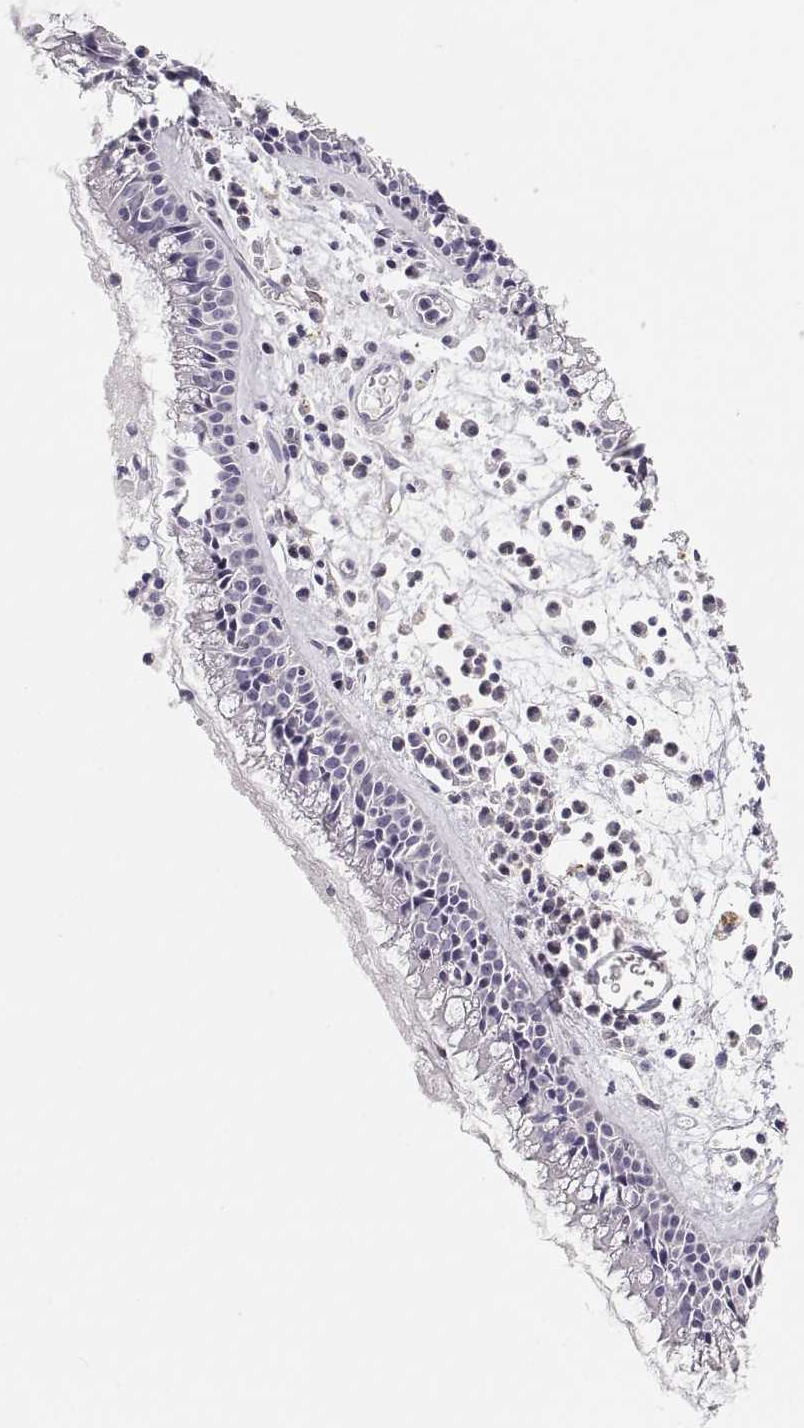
{"staining": {"intensity": "negative", "quantity": "none", "location": "none"}, "tissue": "nasopharynx", "cell_type": "Respiratory epithelial cells", "image_type": "normal", "snomed": [{"axis": "morphology", "description": "Normal tissue, NOS"}, {"axis": "topography", "description": "Nasopharynx"}], "caption": "This is a photomicrograph of IHC staining of normal nasopharynx, which shows no staining in respiratory epithelial cells.", "gene": "NUTM1", "patient": {"sex": "female", "age": 47}}